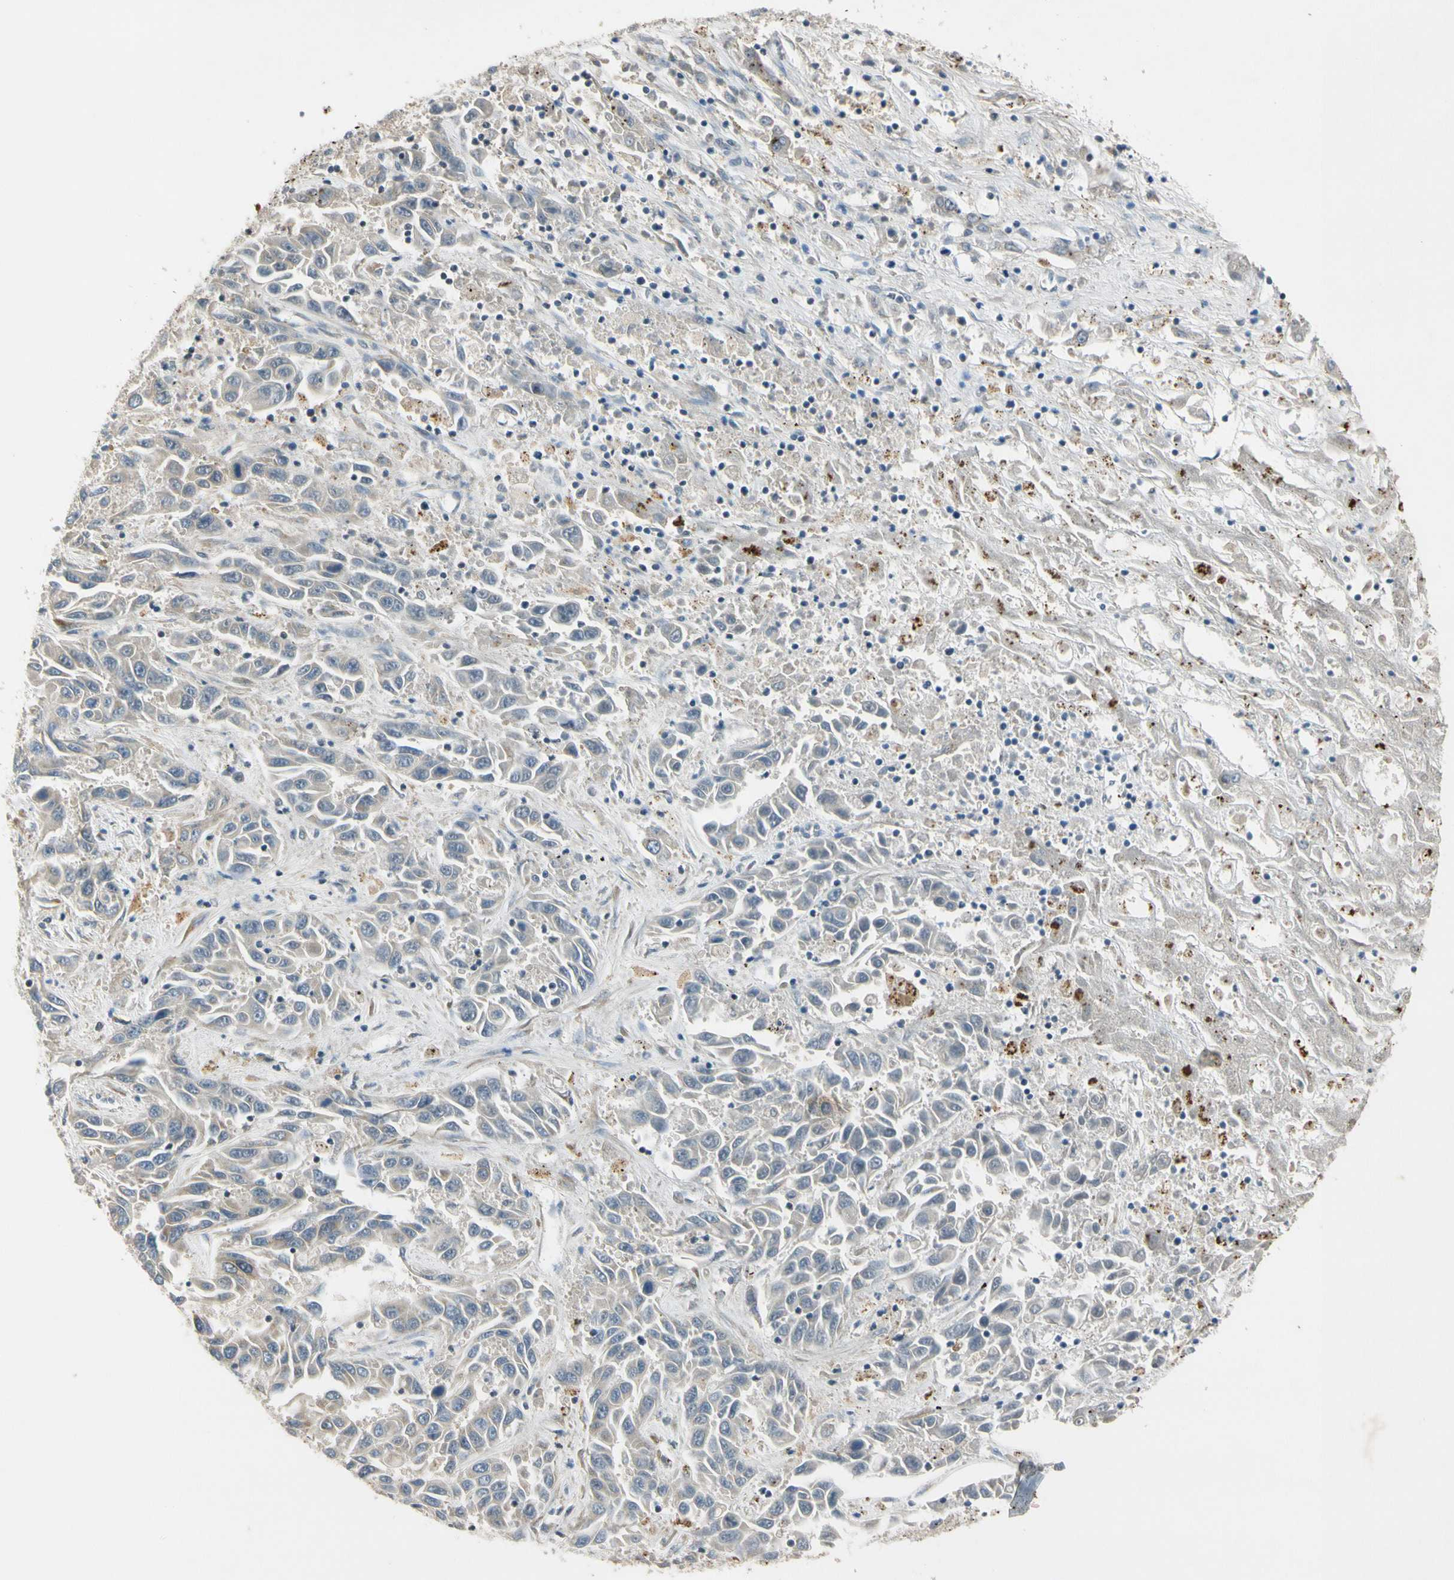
{"staining": {"intensity": "moderate", "quantity": "<25%", "location": "cytoplasmic/membranous"}, "tissue": "liver cancer", "cell_type": "Tumor cells", "image_type": "cancer", "snomed": [{"axis": "morphology", "description": "Cholangiocarcinoma"}, {"axis": "topography", "description": "Liver"}], "caption": "IHC micrograph of neoplastic tissue: liver cancer (cholangiocarcinoma) stained using immunohistochemistry reveals low levels of moderate protein expression localized specifically in the cytoplasmic/membranous of tumor cells, appearing as a cytoplasmic/membranous brown color.", "gene": "RPS6KB2", "patient": {"sex": "female", "age": 52}}